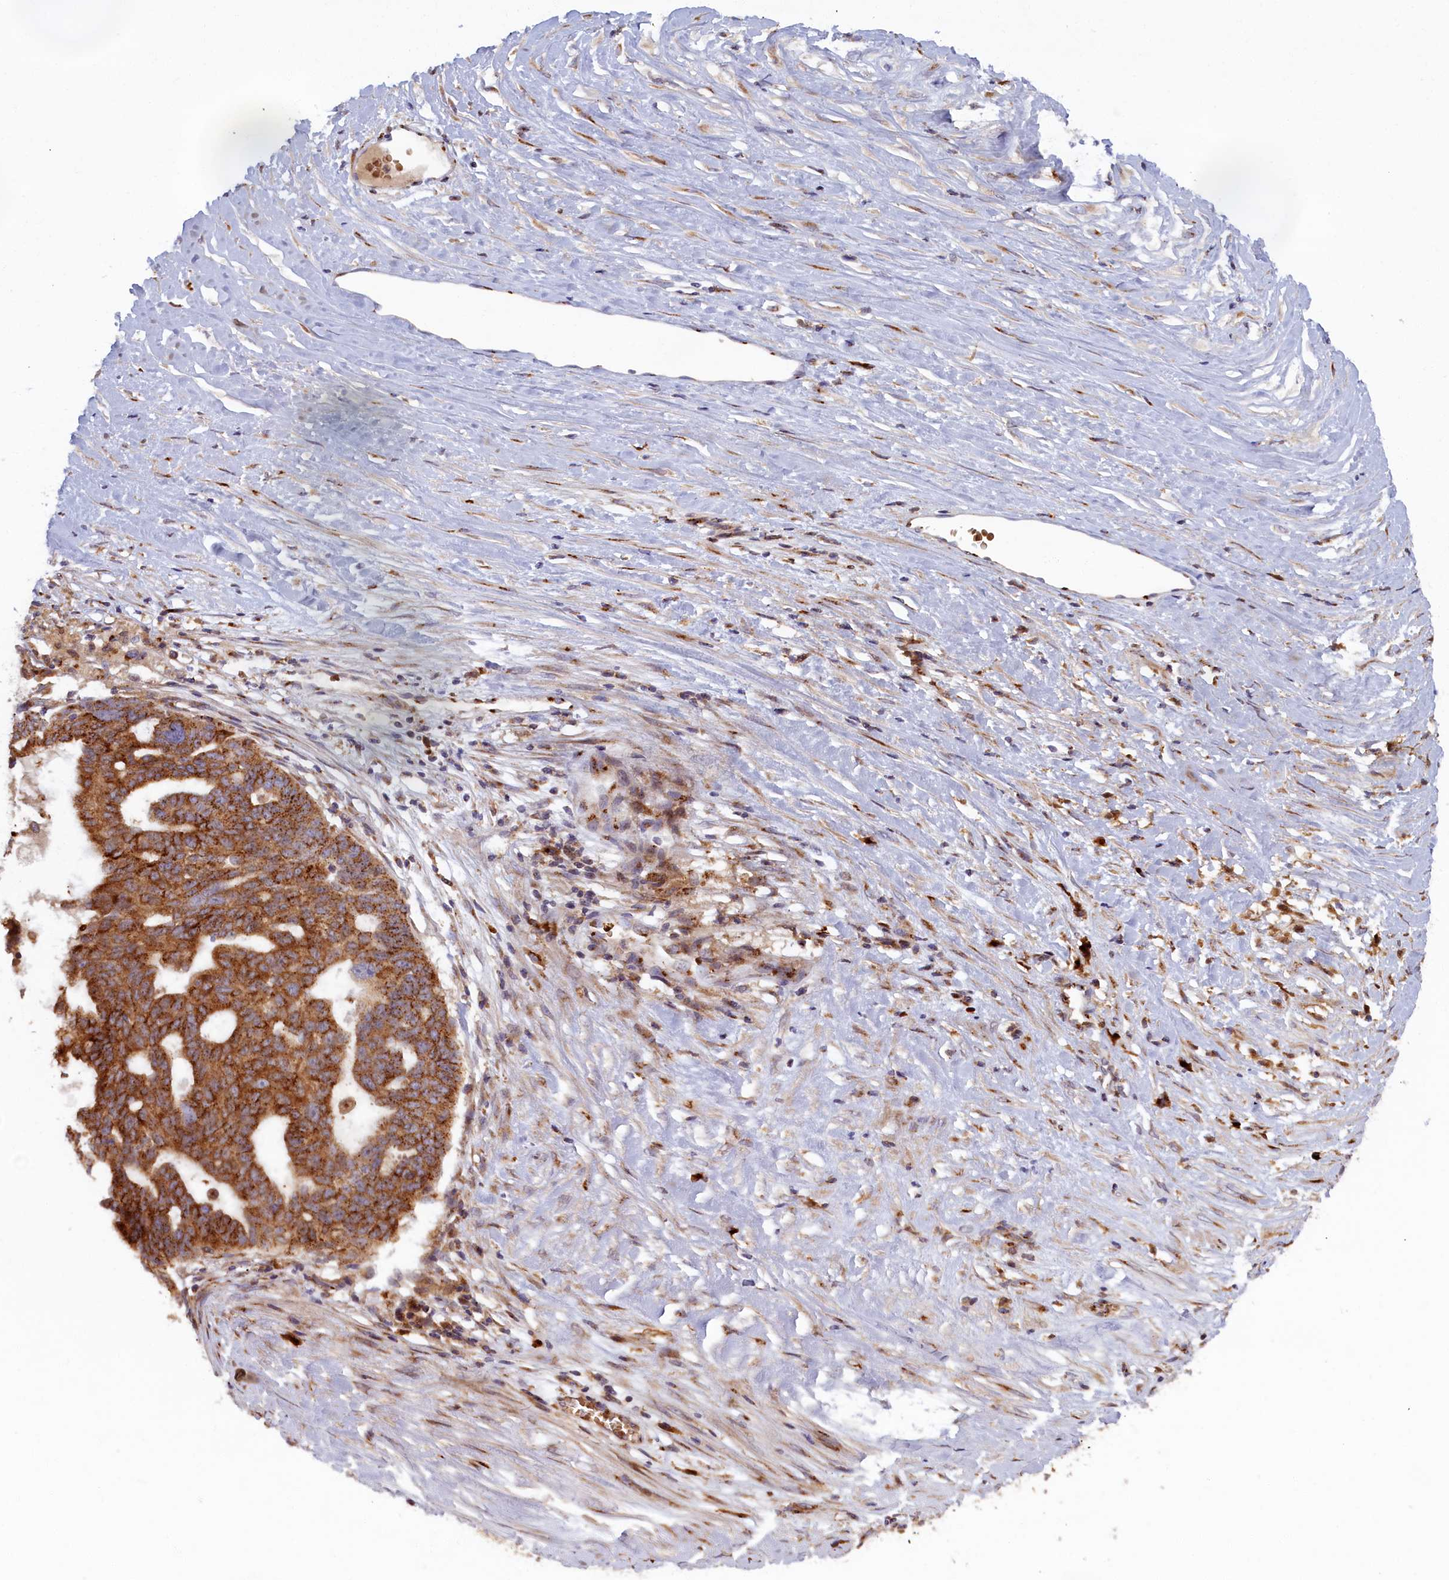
{"staining": {"intensity": "strong", "quantity": ">75%", "location": "cytoplasmic/membranous"}, "tissue": "ovarian cancer", "cell_type": "Tumor cells", "image_type": "cancer", "snomed": [{"axis": "morphology", "description": "Cystadenocarcinoma, serous, NOS"}, {"axis": "topography", "description": "Ovary"}], "caption": "Human serous cystadenocarcinoma (ovarian) stained for a protein (brown) displays strong cytoplasmic/membranous positive expression in about >75% of tumor cells.", "gene": "BLVRB", "patient": {"sex": "female", "age": 59}}